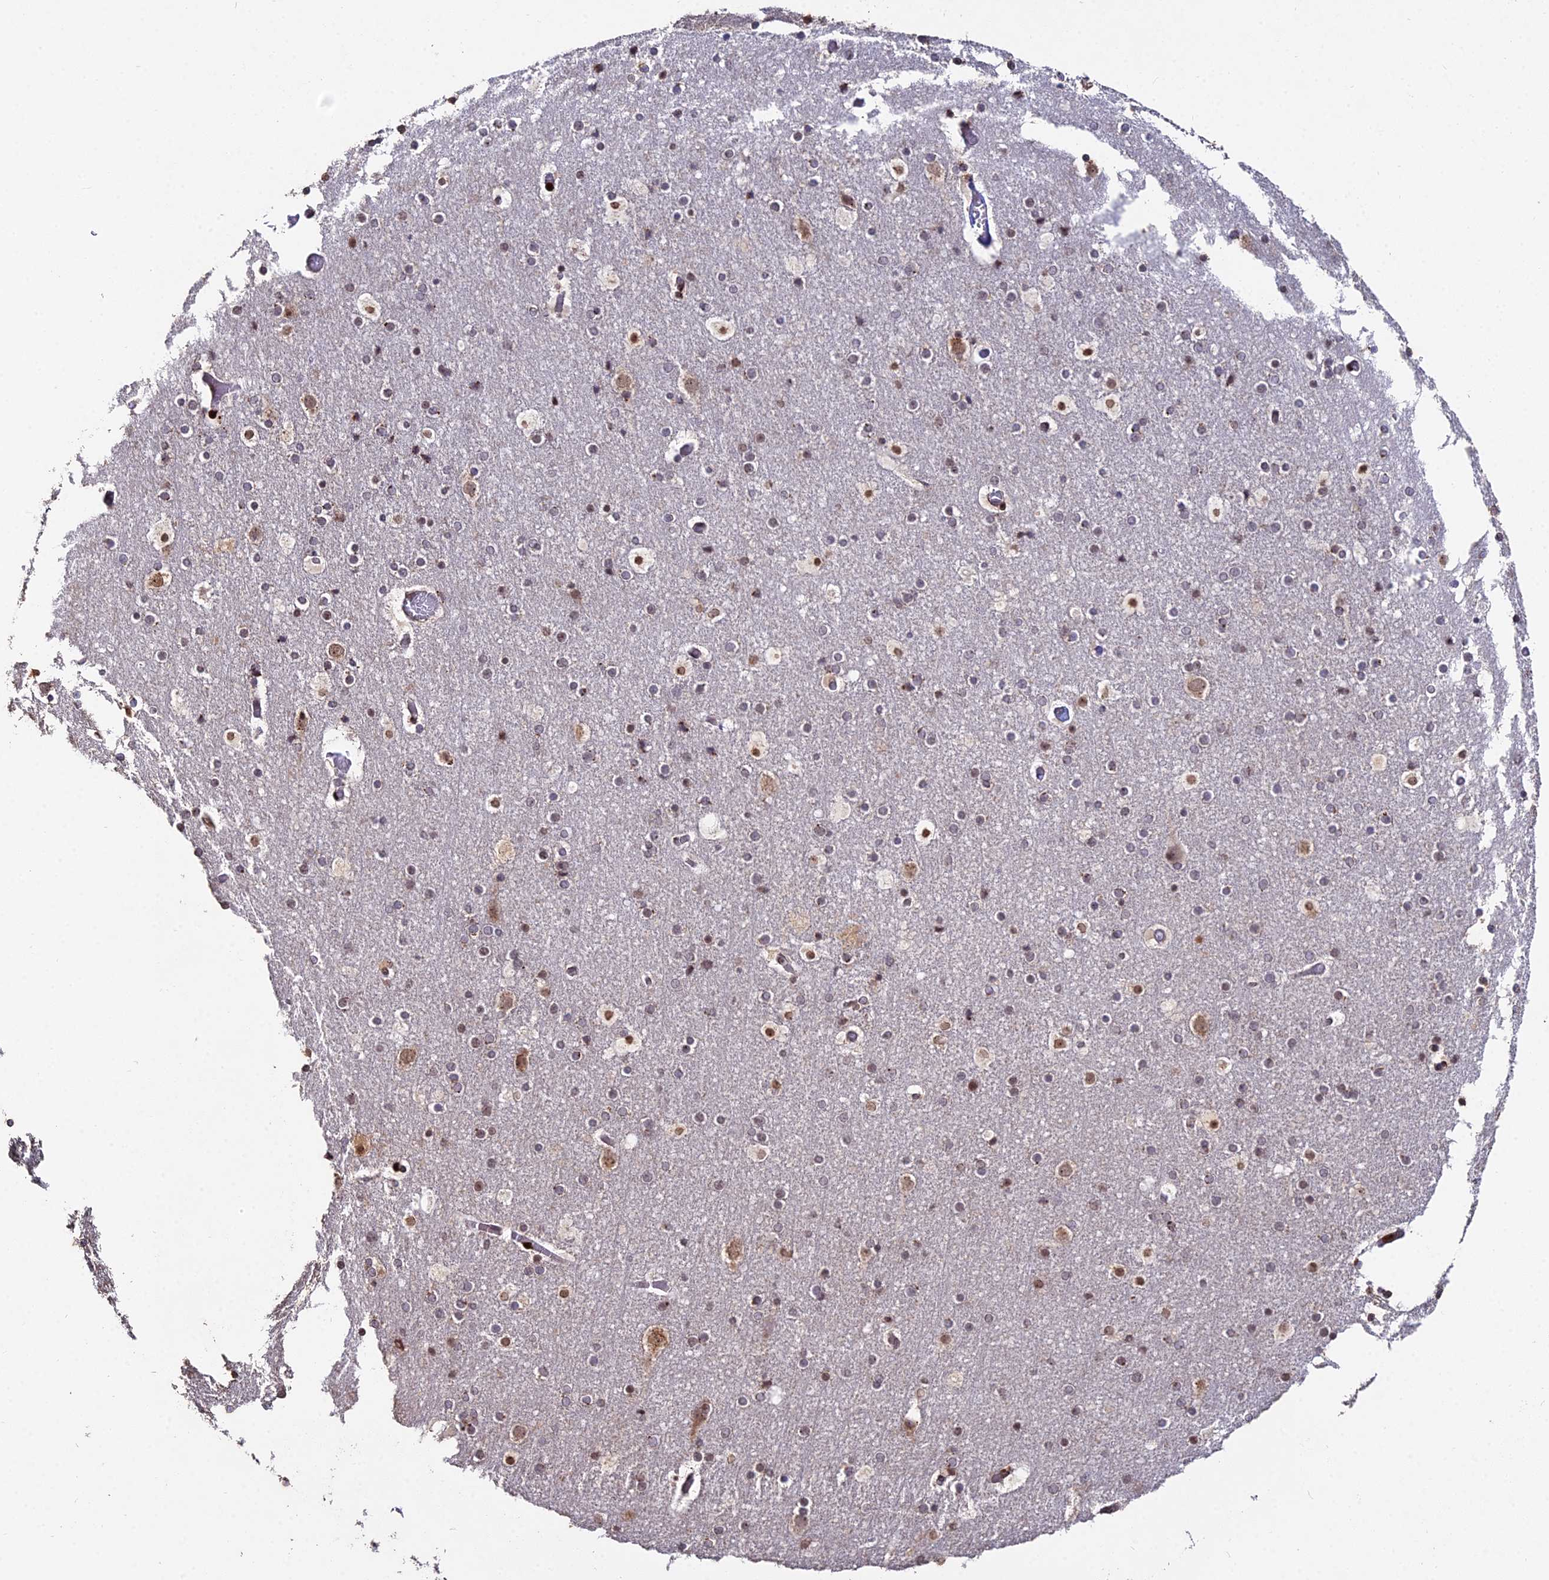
{"staining": {"intensity": "strong", "quantity": "25%-75%", "location": "cytoplasmic/membranous,nuclear"}, "tissue": "cerebral cortex", "cell_type": "Endothelial cells", "image_type": "normal", "snomed": [{"axis": "morphology", "description": "Normal tissue, NOS"}, {"axis": "topography", "description": "Cerebral cortex"}], "caption": "IHC photomicrograph of normal human cerebral cortex stained for a protein (brown), which reveals high levels of strong cytoplasmic/membranous,nuclear staining in approximately 25%-75% of endothelial cells.", "gene": "RBMS2", "patient": {"sex": "male", "age": 57}}